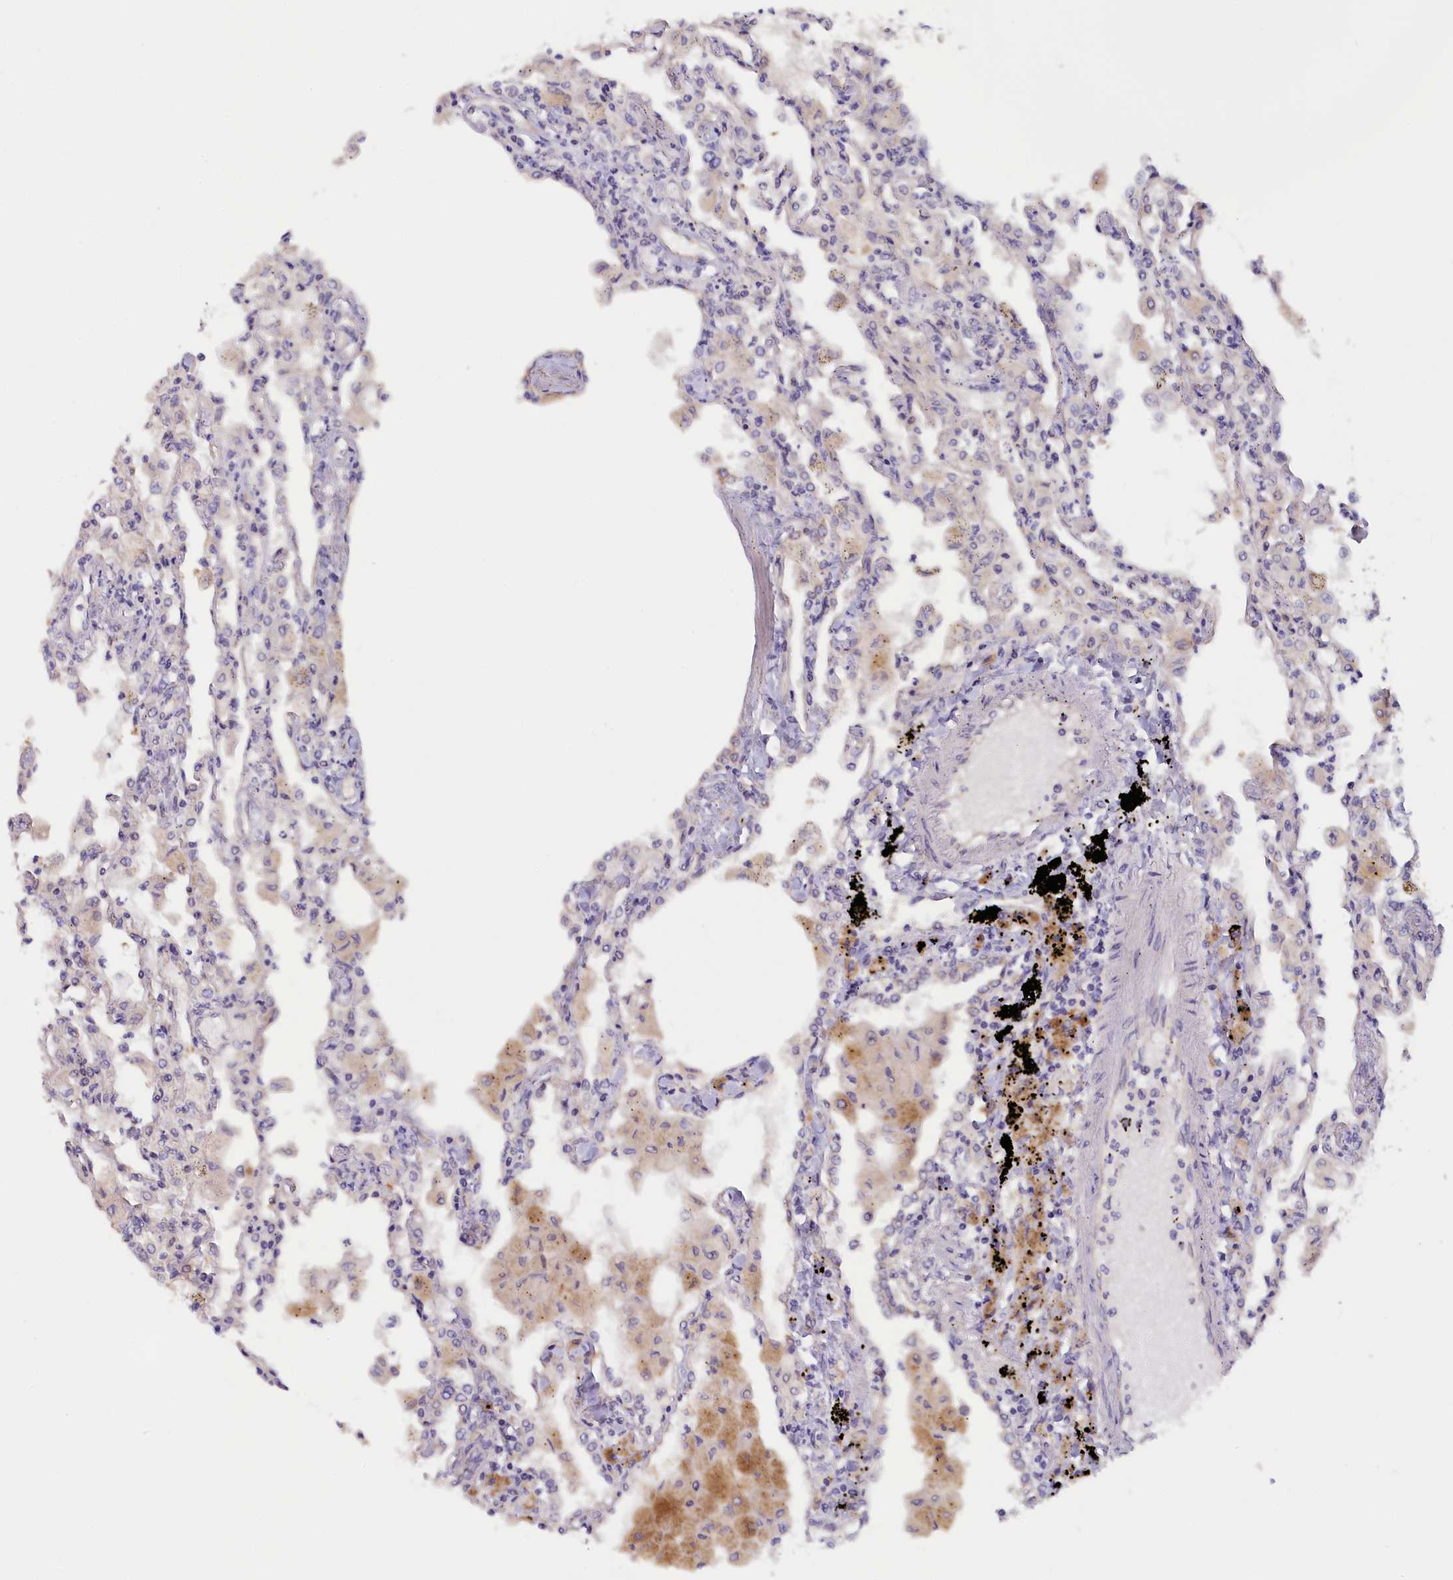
{"staining": {"intensity": "weak", "quantity": "<25%", "location": "cytoplasmic/membranous"}, "tissue": "lung", "cell_type": "Alveolar cells", "image_type": "normal", "snomed": [{"axis": "morphology", "description": "Normal tissue, NOS"}, {"axis": "topography", "description": "Bronchus"}, {"axis": "topography", "description": "Lung"}], "caption": "An immunohistochemistry photomicrograph of unremarkable lung is shown. There is no staining in alveolar cells of lung. (DAB (3,3'-diaminobenzidine) IHC visualized using brightfield microscopy, high magnification).", "gene": "ZSWIM4", "patient": {"sex": "female", "age": 49}}